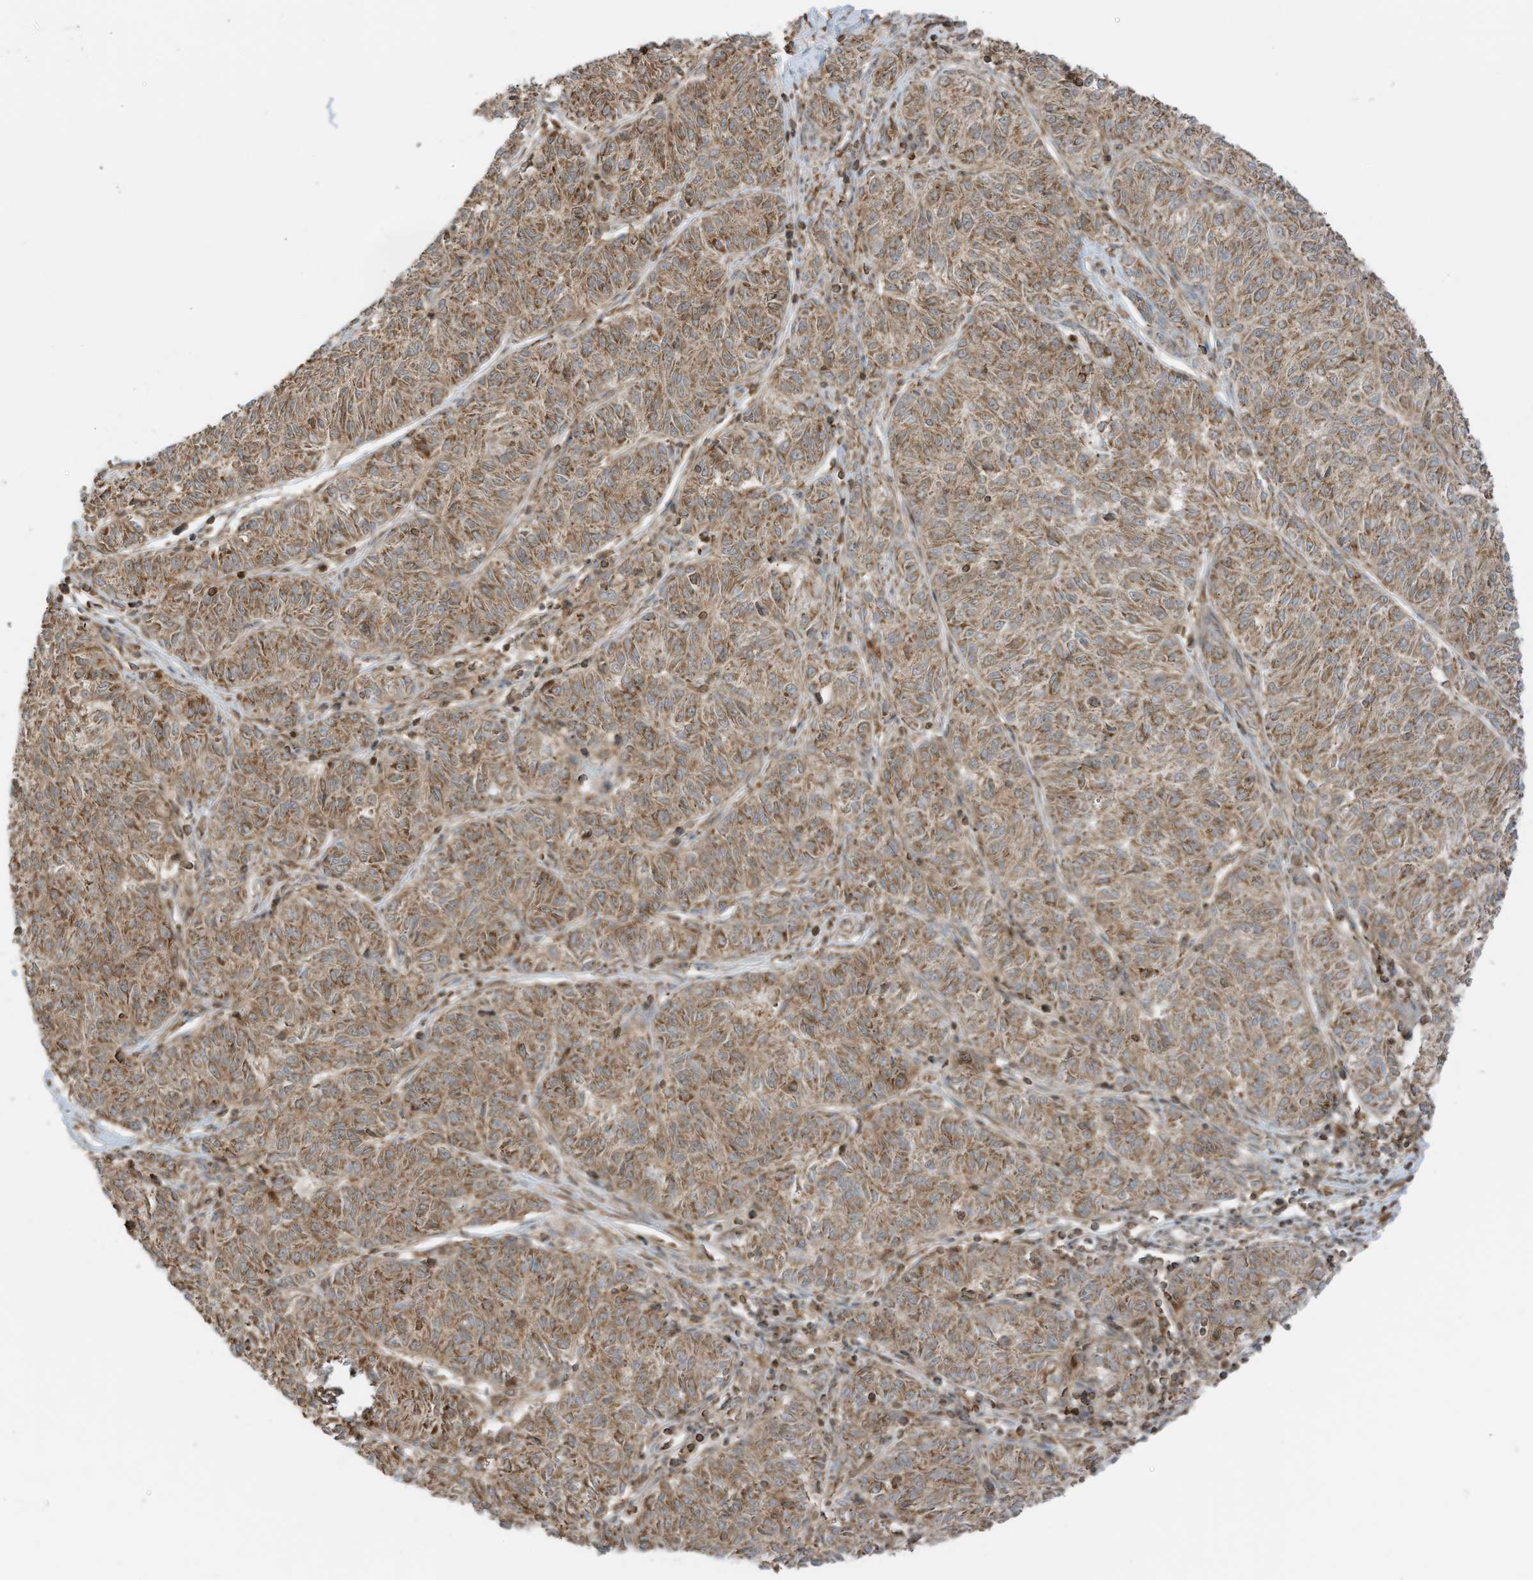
{"staining": {"intensity": "moderate", "quantity": ">75%", "location": "cytoplasmic/membranous"}, "tissue": "melanoma", "cell_type": "Tumor cells", "image_type": "cancer", "snomed": [{"axis": "morphology", "description": "Malignant melanoma, NOS"}, {"axis": "topography", "description": "Skin"}], "caption": "Protein expression by immunohistochemistry (IHC) displays moderate cytoplasmic/membranous expression in approximately >75% of tumor cells in melanoma.", "gene": "SLC25A12", "patient": {"sex": "female", "age": 72}}